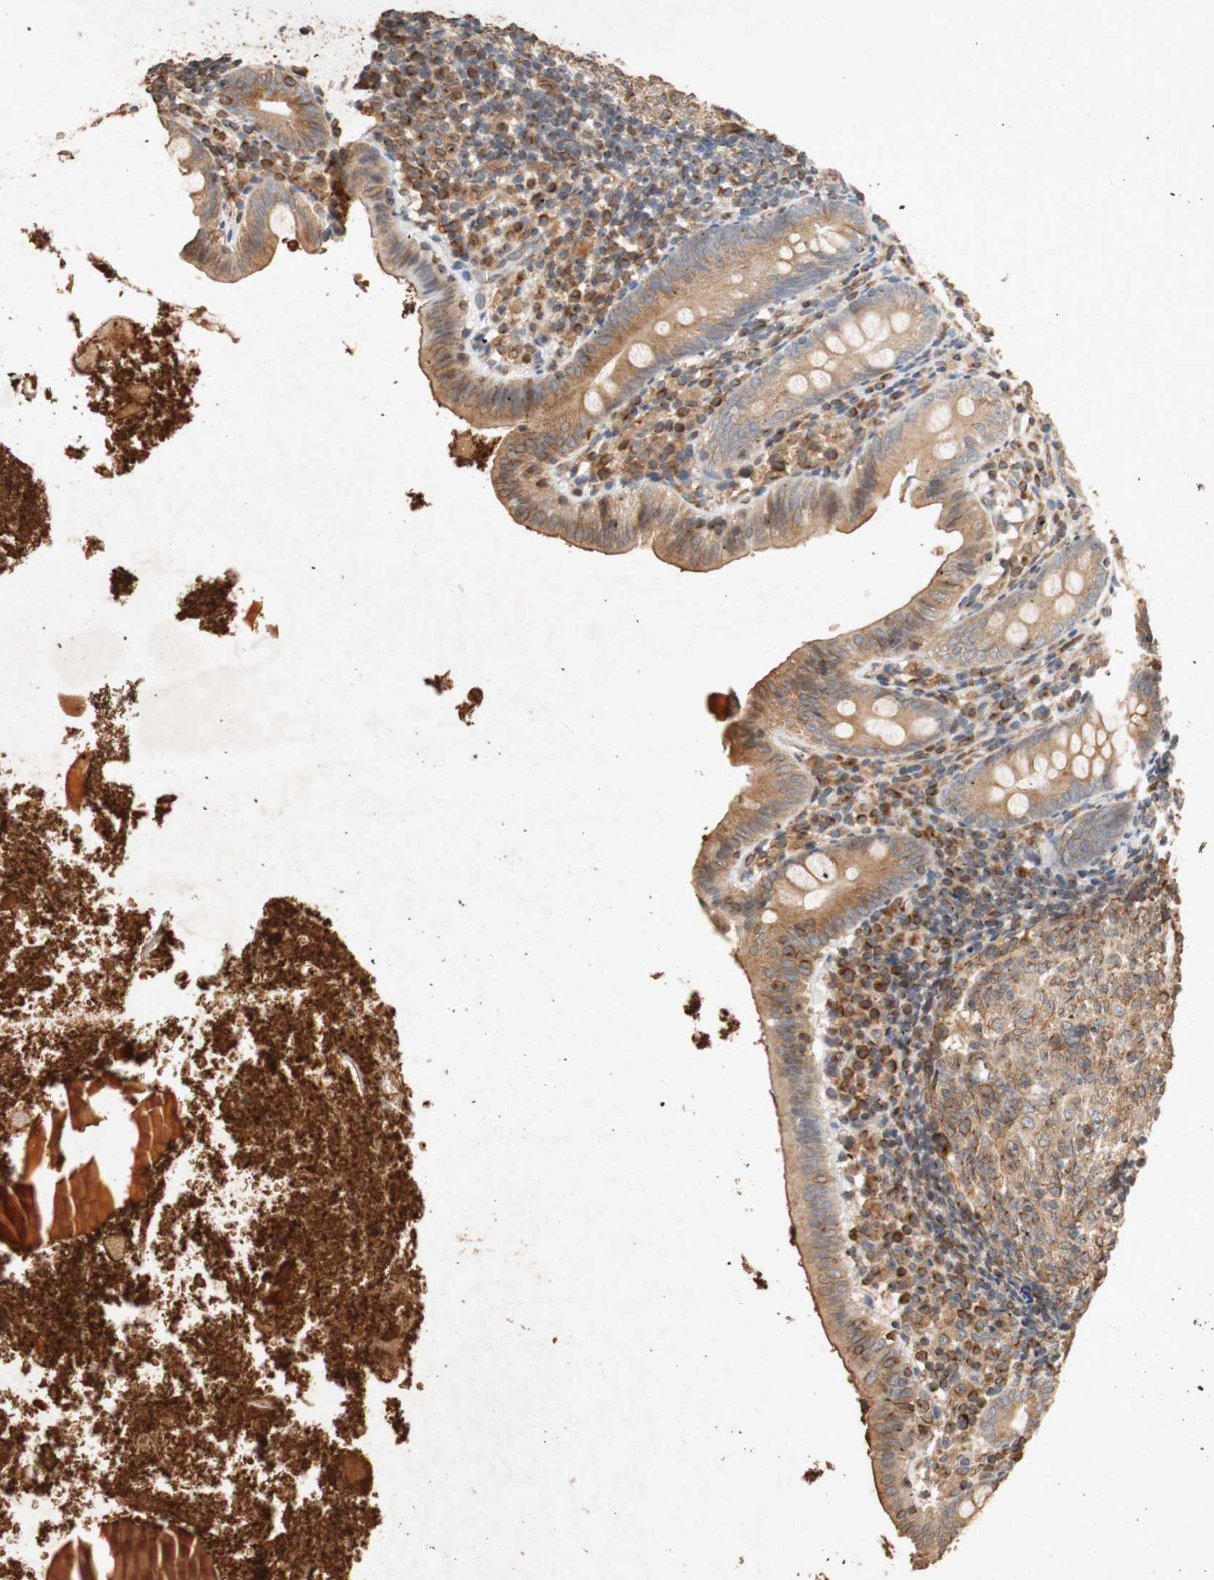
{"staining": {"intensity": "moderate", "quantity": ">75%", "location": "cytoplasmic/membranous"}, "tissue": "appendix", "cell_type": "Glandular cells", "image_type": "normal", "snomed": [{"axis": "morphology", "description": "Normal tissue, NOS"}, {"axis": "topography", "description": "Appendix"}], "caption": "Immunohistochemistry (DAB) staining of unremarkable human appendix shows moderate cytoplasmic/membranous protein positivity in about >75% of glandular cells.", "gene": "TUBB", "patient": {"sex": "female", "age": 10}}